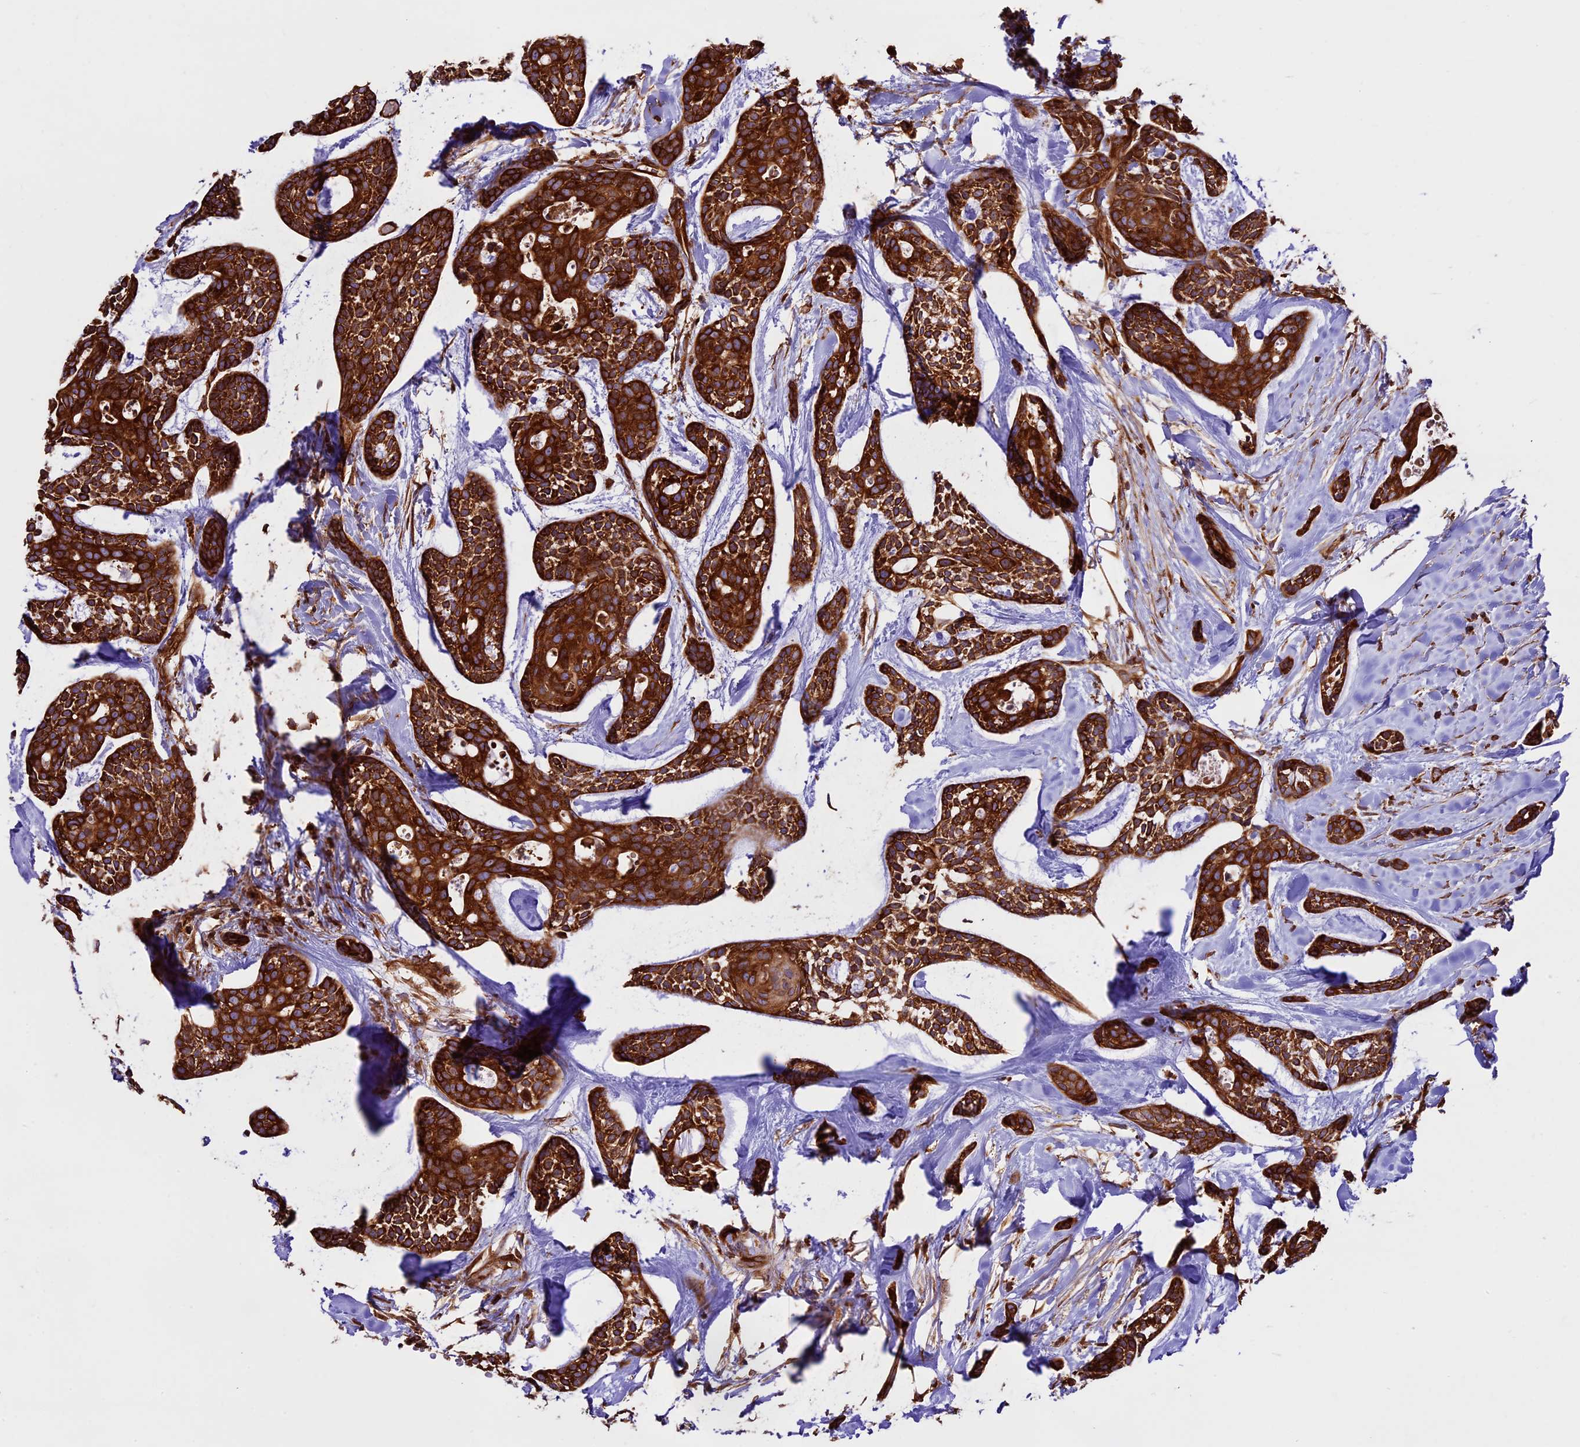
{"staining": {"intensity": "strong", "quantity": ">75%", "location": "cytoplasmic/membranous"}, "tissue": "head and neck cancer", "cell_type": "Tumor cells", "image_type": "cancer", "snomed": [{"axis": "morphology", "description": "Adenocarcinoma, NOS"}, {"axis": "topography", "description": "Subcutis"}, {"axis": "topography", "description": "Head-Neck"}], "caption": "Tumor cells reveal strong cytoplasmic/membranous expression in about >75% of cells in head and neck adenocarcinoma.", "gene": "KARS1", "patient": {"sex": "female", "age": 73}}